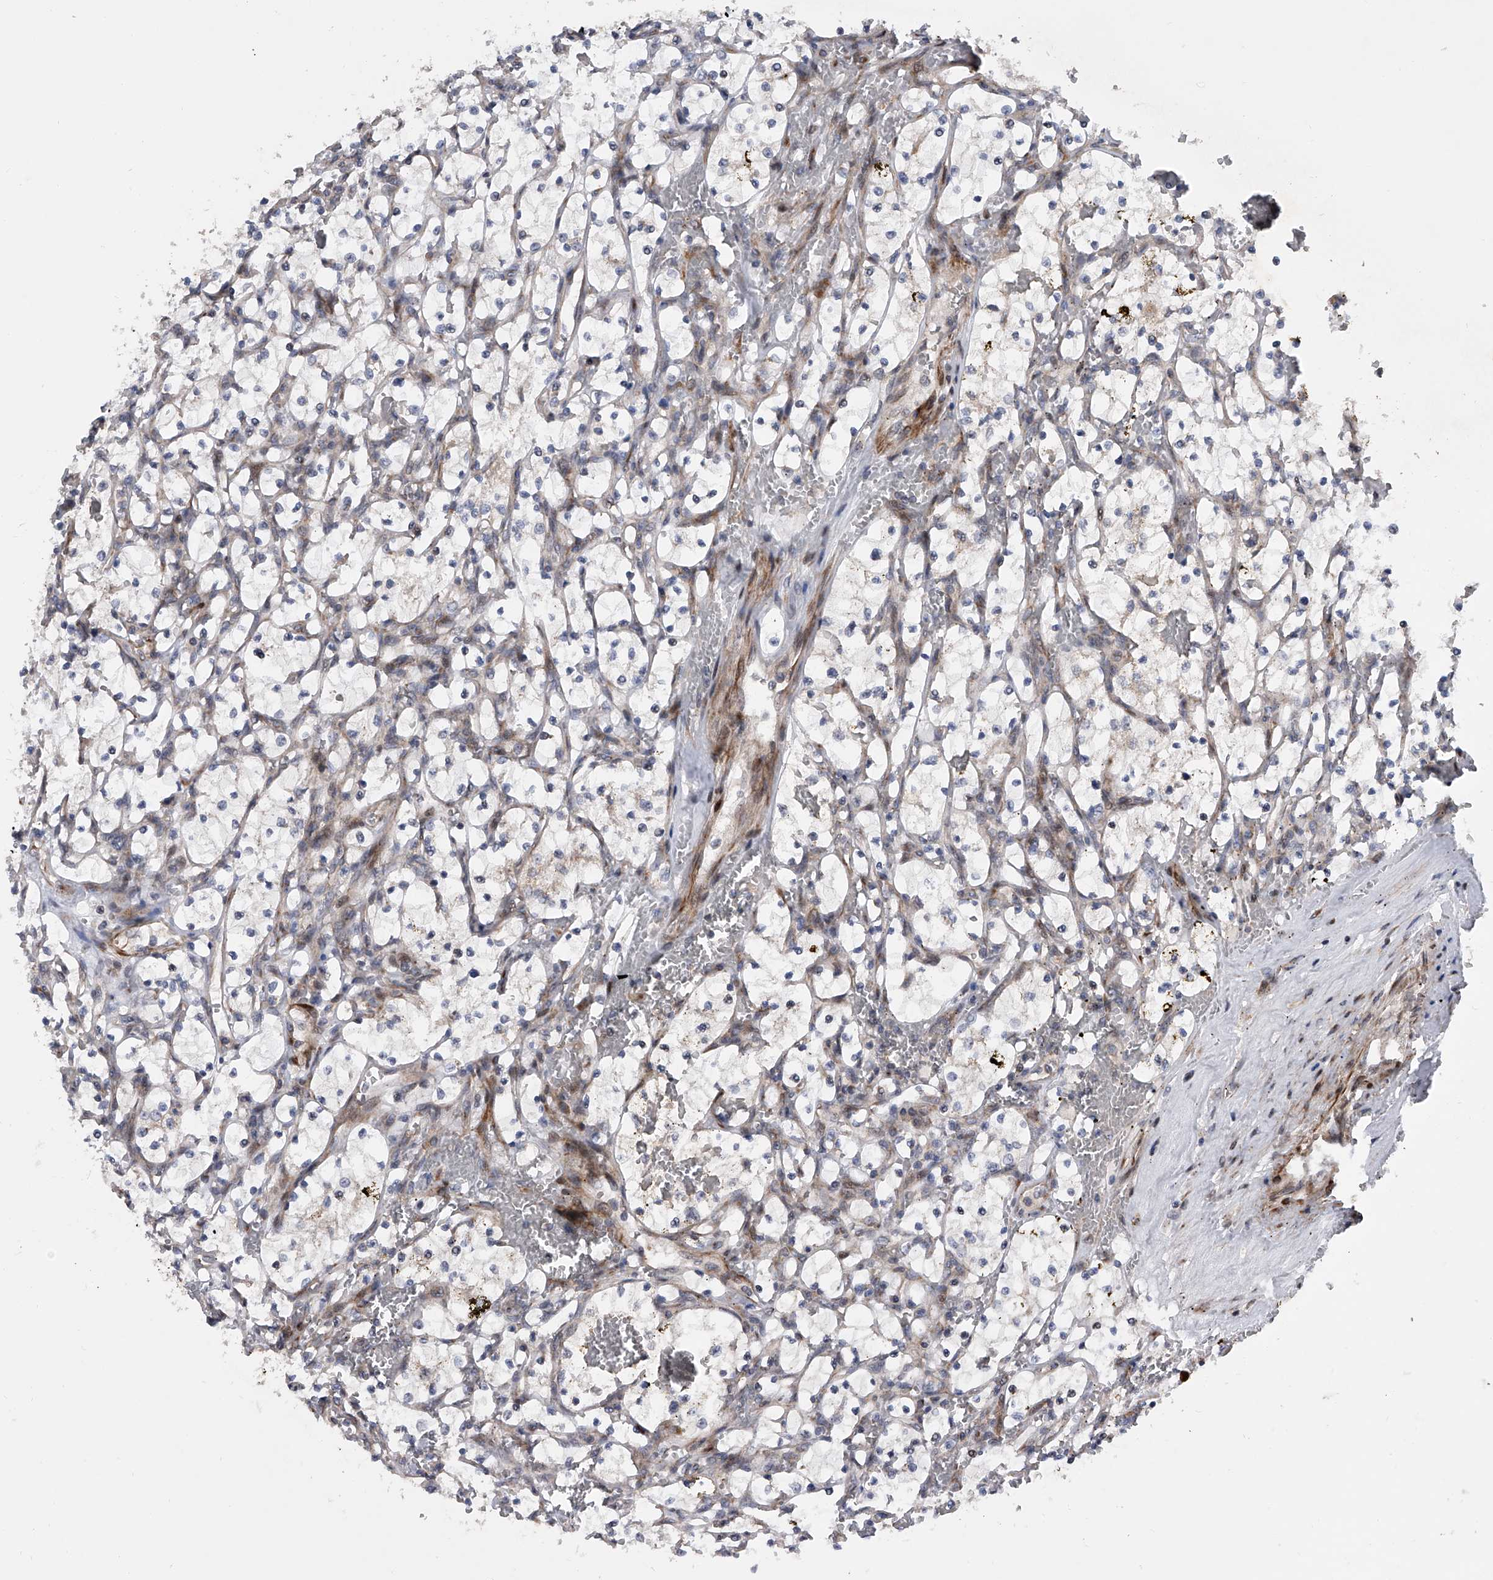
{"staining": {"intensity": "negative", "quantity": "none", "location": "none"}, "tissue": "renal cancer", "cell_type": "Tumor cells", "image_type": "cancer", "snomed": [{"axis": "morphology", "description": "Adenocarcinoma, NOS"}, {"axis": "topography", "description": "Kidney"}], "caption": "There is no significant staining in tumor cells of renal adenocarcinoma.", "gene": "DLGAP2", "patient": {"sex": "female", "age": 69}}